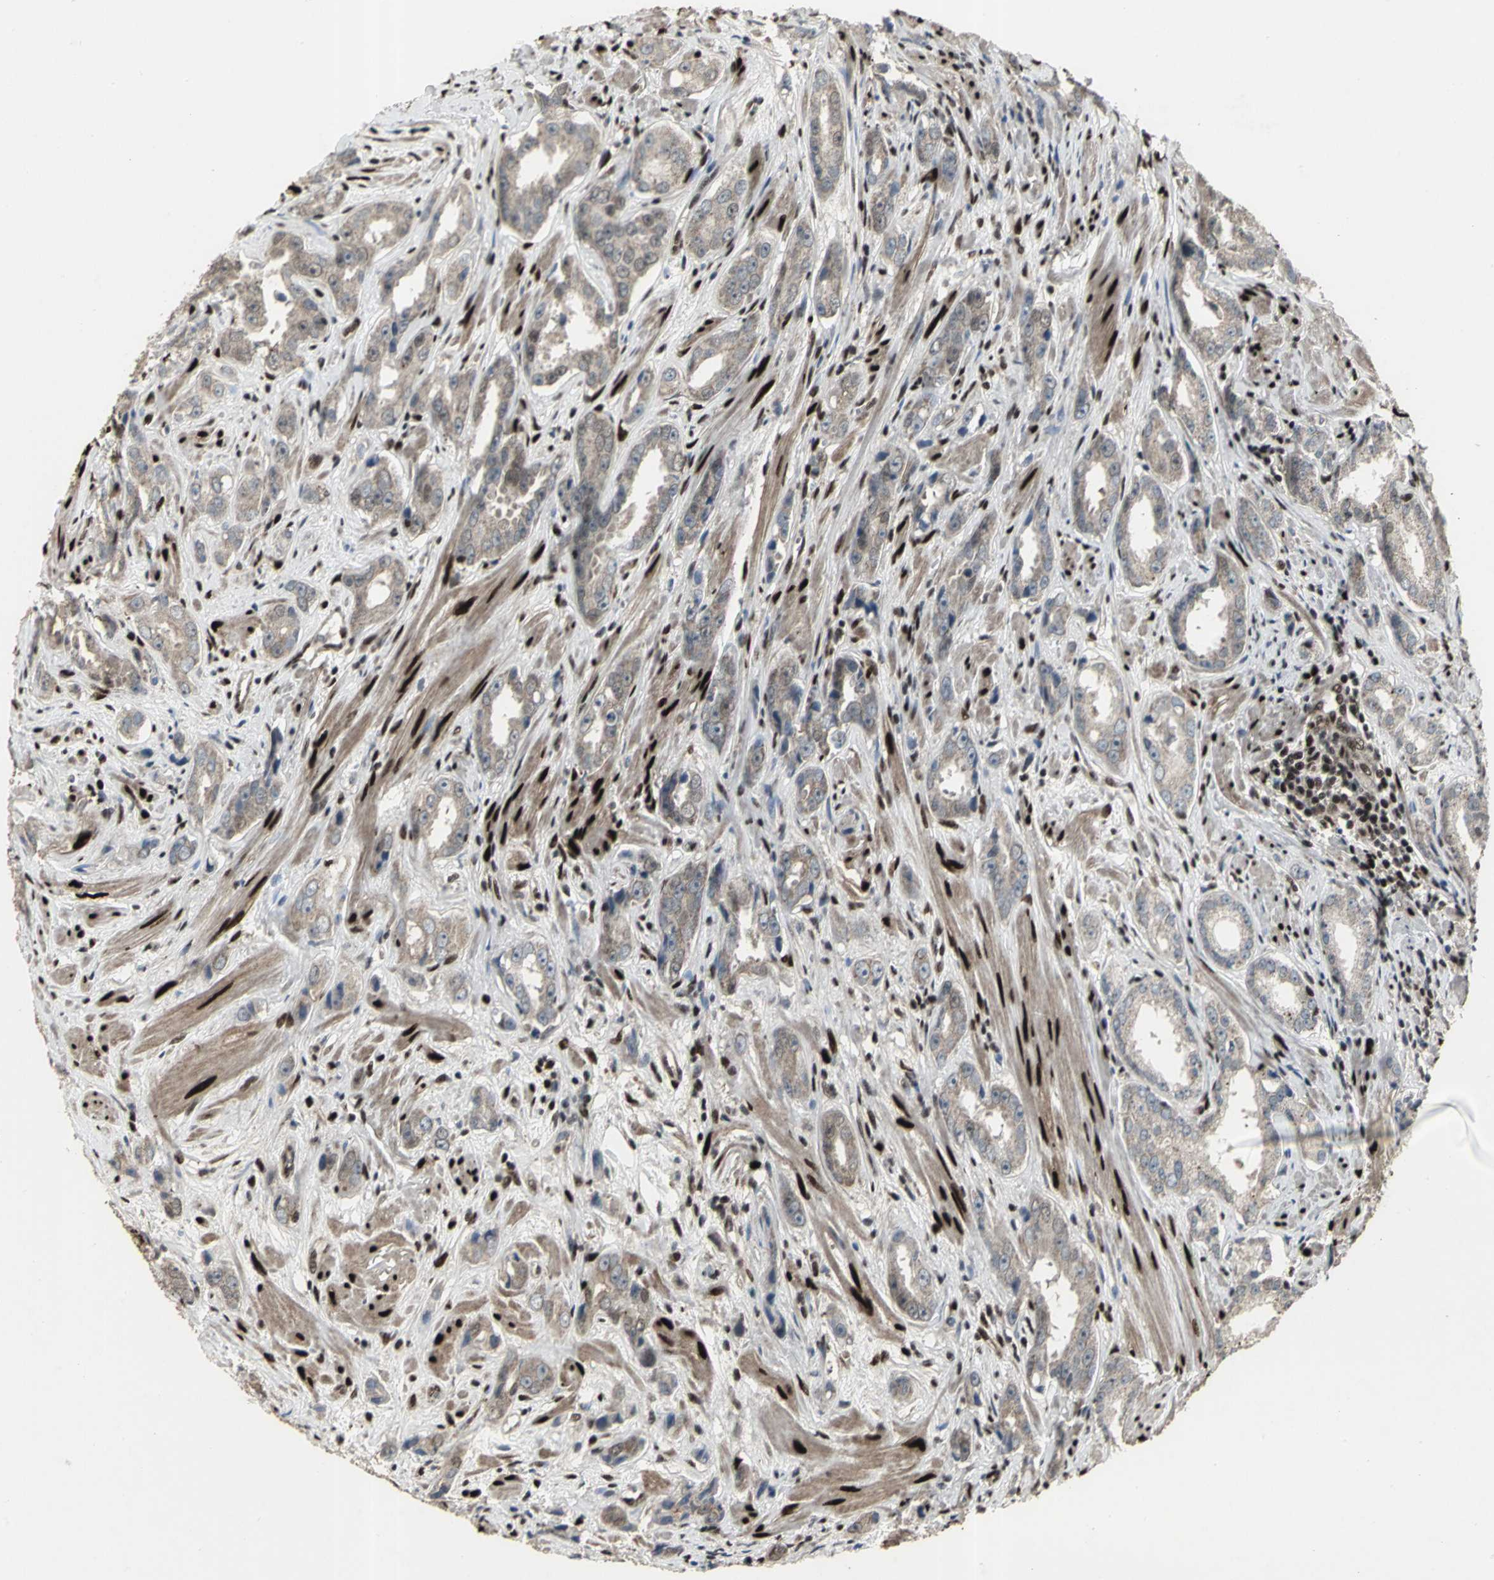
{"staining": {"intensity": "moderate", "quantity": ">75%", "location": "cytoplasmic/membranous"}, "tissue": "prostate cancer", "cell_type": "Tumor cells", "image_type": "cancer", "snomed": [{"axis": "morphology", "description": "Adenocarcinoma, Medium grade"}, {"axis": "topography", "description": "Prostate"}], "caption": "There is medium levels of moderate cytoplasmic/membranous expression in tumor cells of prostate cancer (medium-grade adenocarcinoma), as demonstrated by immunohistochemical staining (brown color).", "gene": "SRF", "patient": {"sex": "male", "age": 53}}